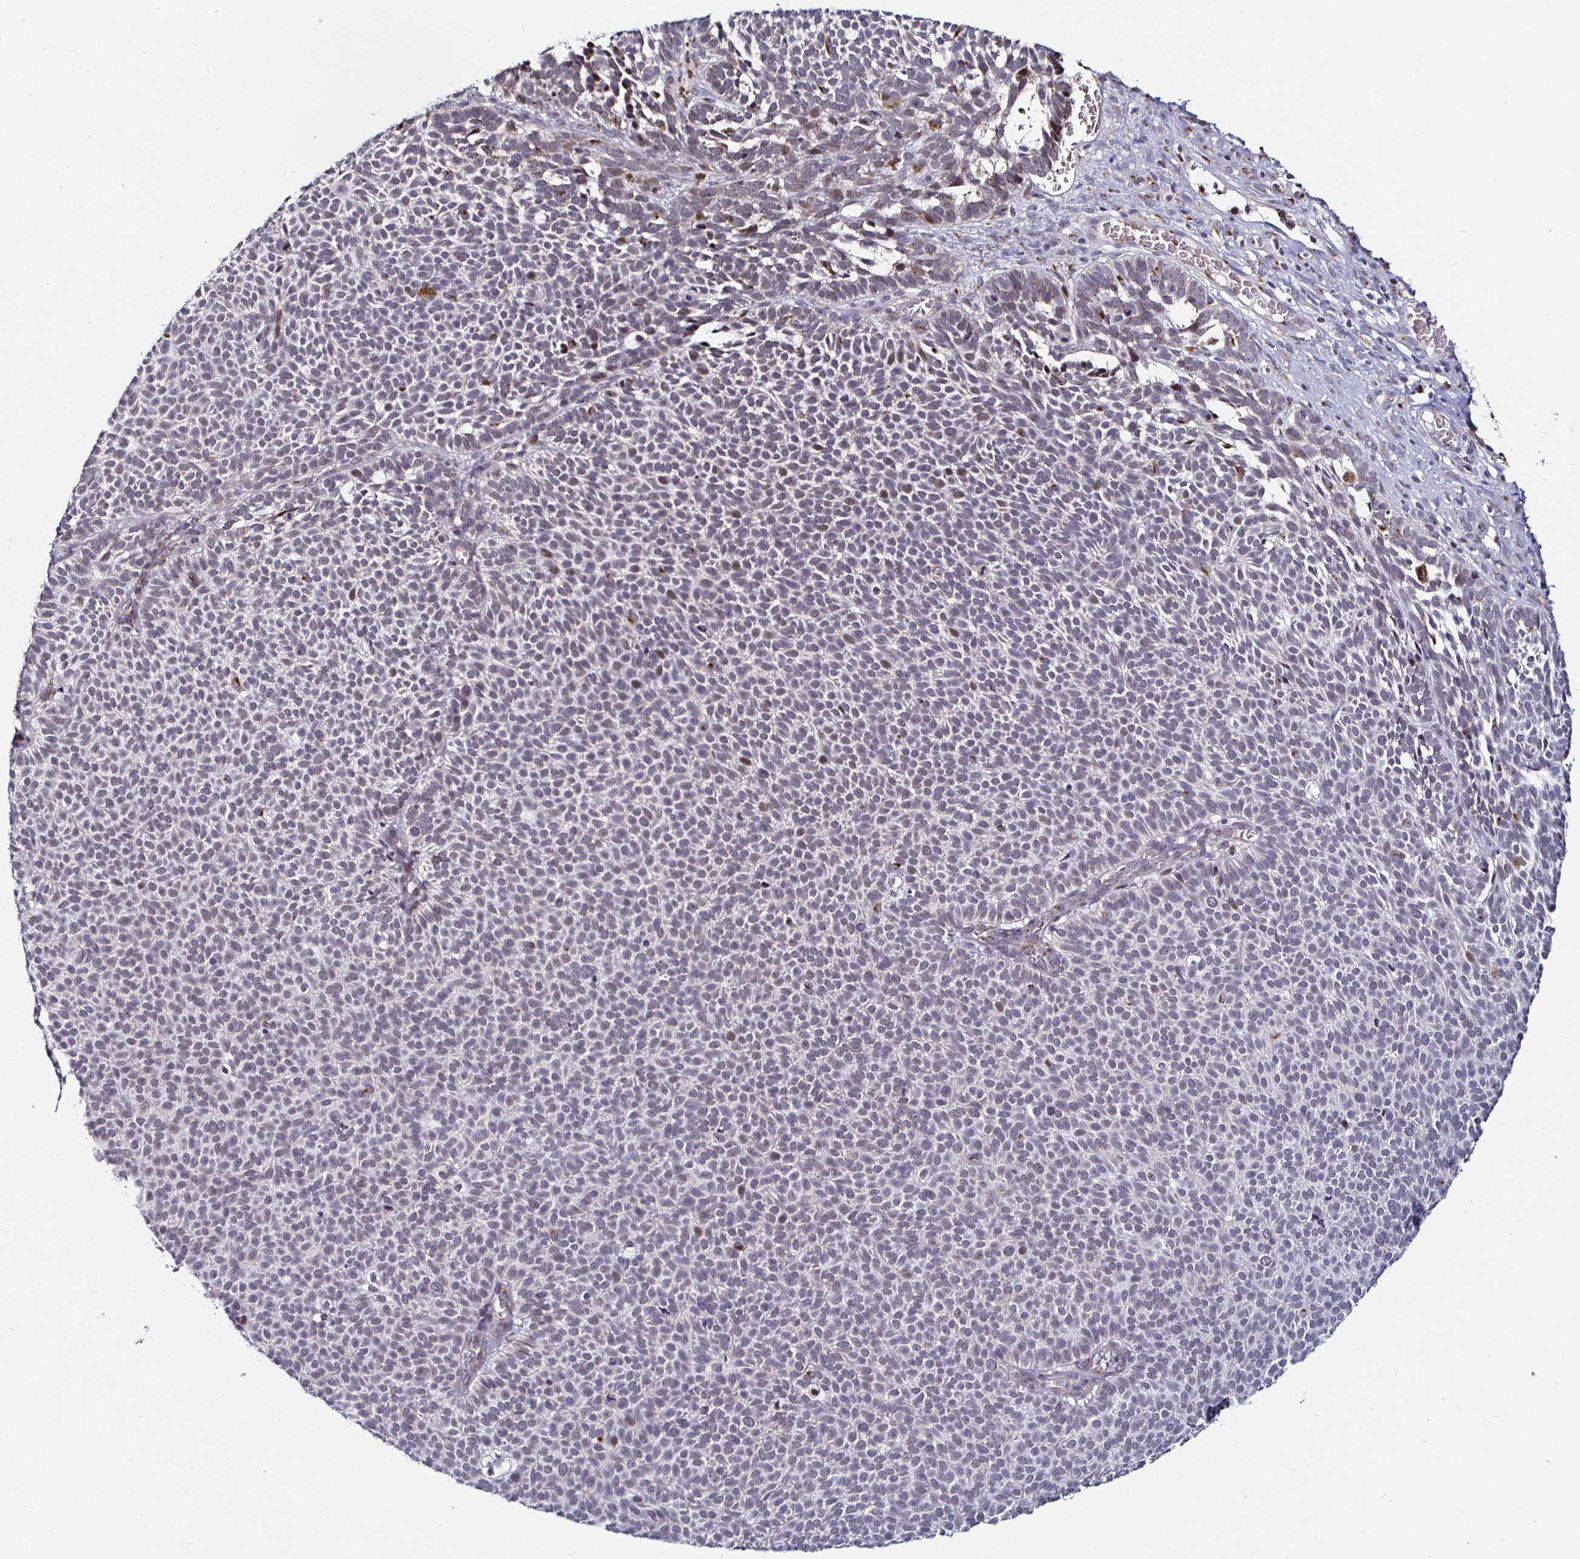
{"staining": {"intensity": "moderate", "quantity": "<25%", "location": "cytoplasmic/membranous,nuclear"}, "tissue": "skin cancer", "cell_type": "Tumor cells", "image_type": "cancer", "snomed": [{"axis": "morphology", "description": "Basal cell carcinoma"}, {"axis": "topography", "description": "Skin"}], "caption": "Protein analysis of skin cancer tissue reveals moderate cytoplasmic/membranous and nuclear staining in about <25% of tumor cells. Using DAB (brown) and hematoxylin (blue) stains, captured at high magnification using brightfield microscopy.", "gene": "ATG3", "patient": {"sex": "male", "age": 63}}